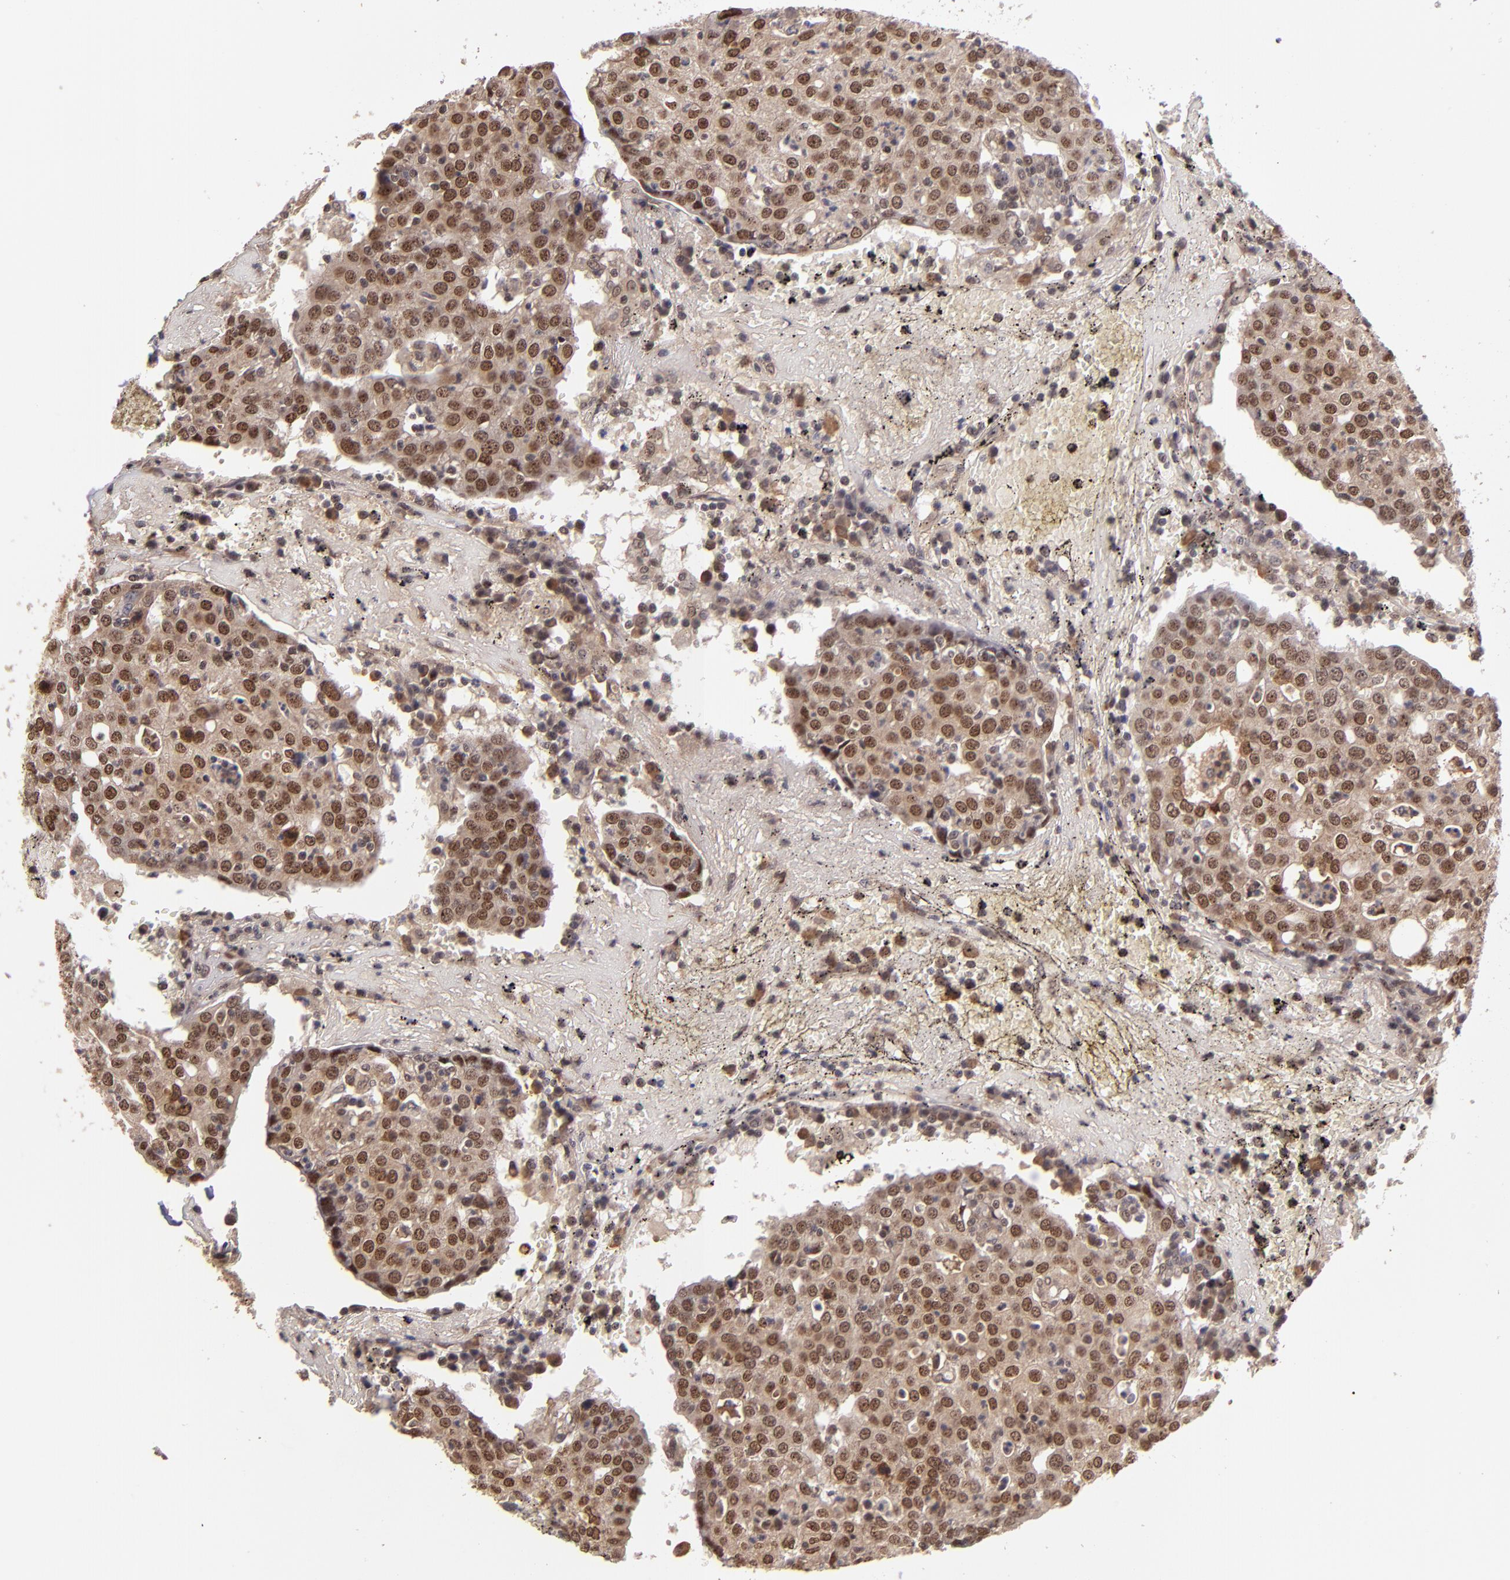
{"staining": {"intensity": "moderate", "quantity": ">75%", "location": "nuclear"}, "tissue": "head and neck cancer", "cell_type": "Tumor cells", "image_type": "cancer", "snomed": [{"axis": "morphology", "description": "Adenocarcinoma, NOS"}, {"axis": "topography", "description": "Salivary gland"}, {"axis": "topography", "description": "Head-Neck"}], "caption": "Protein staining displays moderate nuclear expression in approximately >75% of tumor cells in adenocarcinoma (head and neck). Ihc stains the protein of interest in brown and the nuclei are stained blue.", "gene": "ABHD12B", "patient": {"sex": "female", "age": 65}}